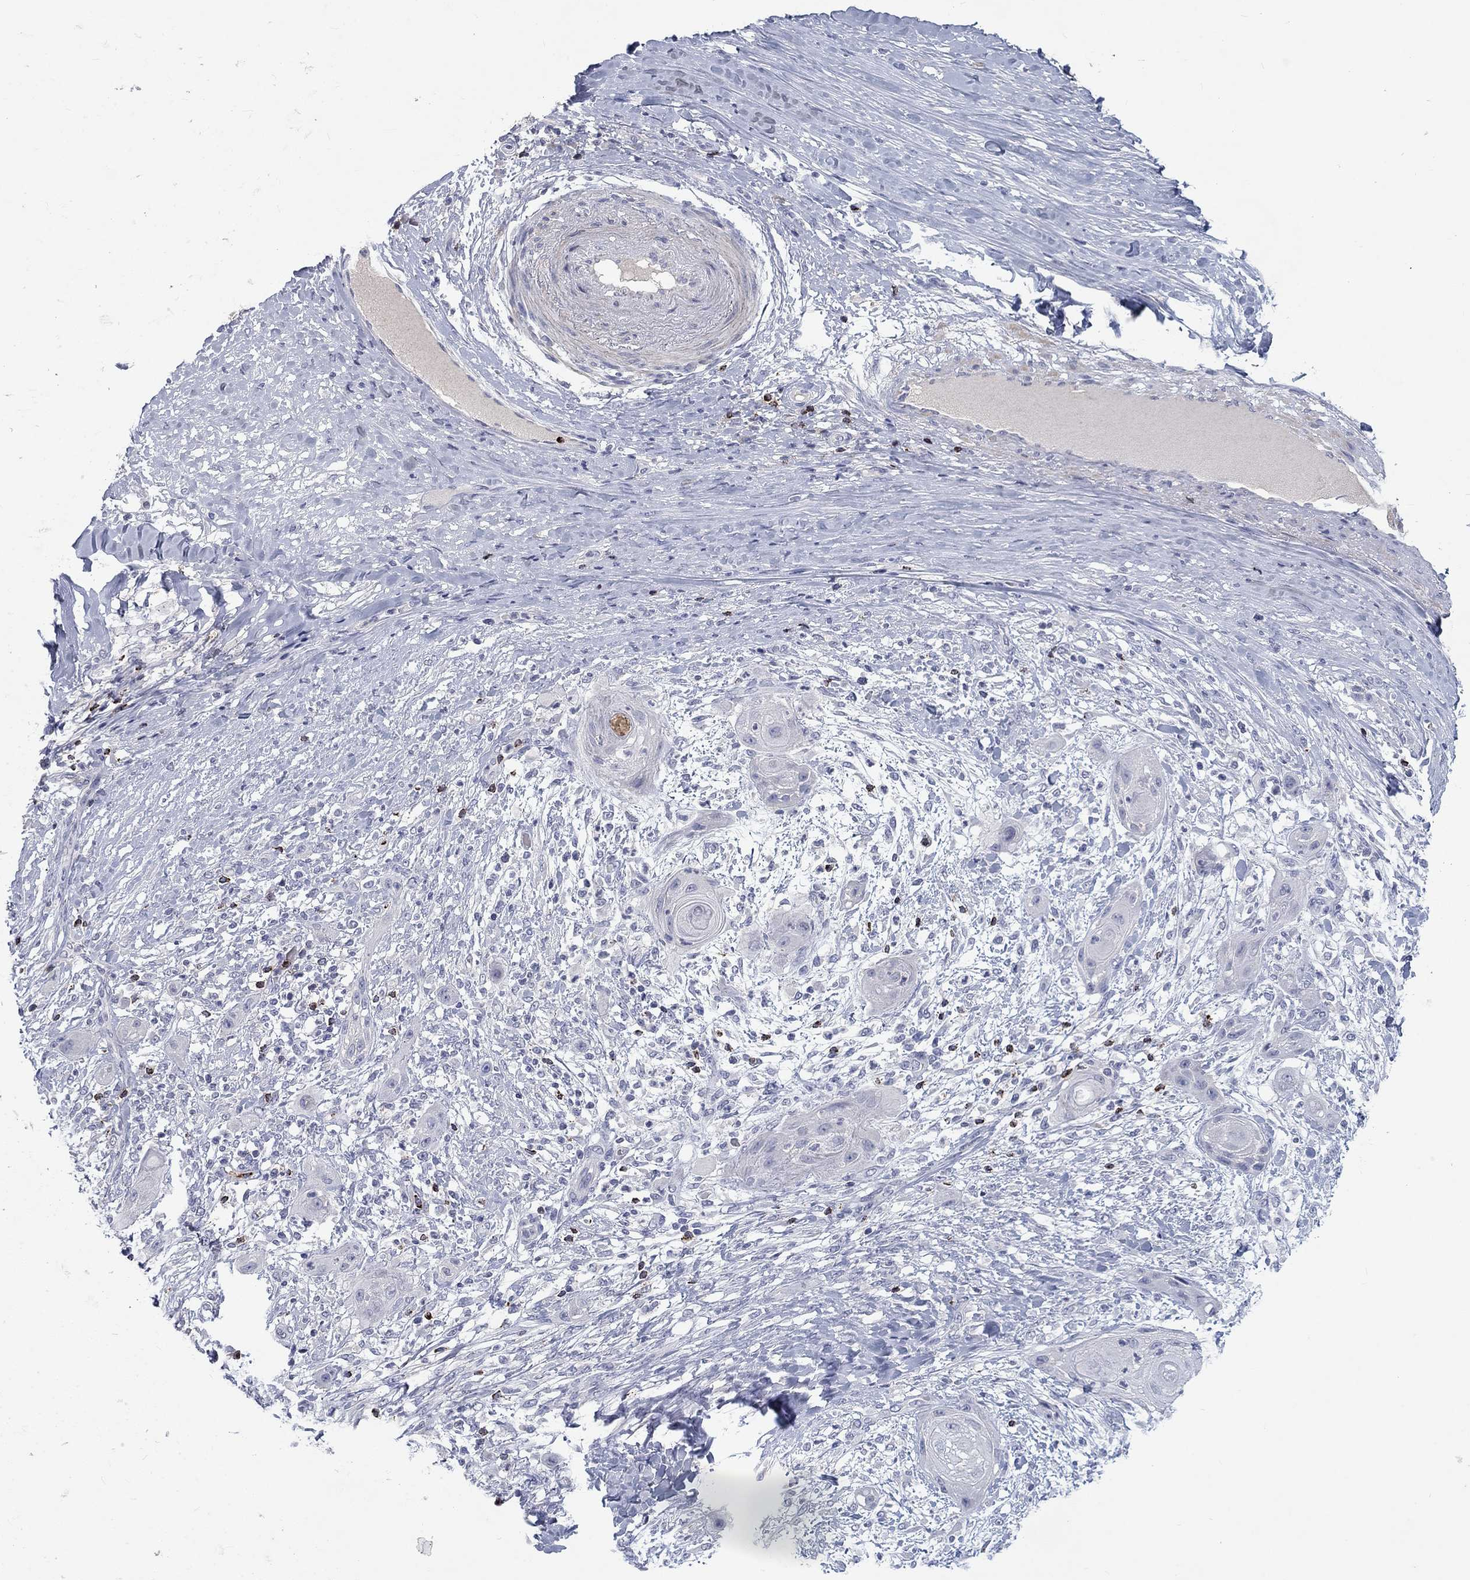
{"staining": {"intensity": "negative", "quantity": "none", "location": "none"}, "tissue": "skin cancer", "cell_type": "Tumor cells", "image_type": "cancer", "snomed": [{"axis": "morphology", "description": "Squamous cell carcinoma, NOS"}, {"axis": "topography", "description": "Skin"}], "caption": "This is a micrograph of IHC staining of squamous cell carcinoma (skin), which shows no positivity in tumor cells.", "gene": "GZMA", "patient": {"sex": "male", "age": 62}}